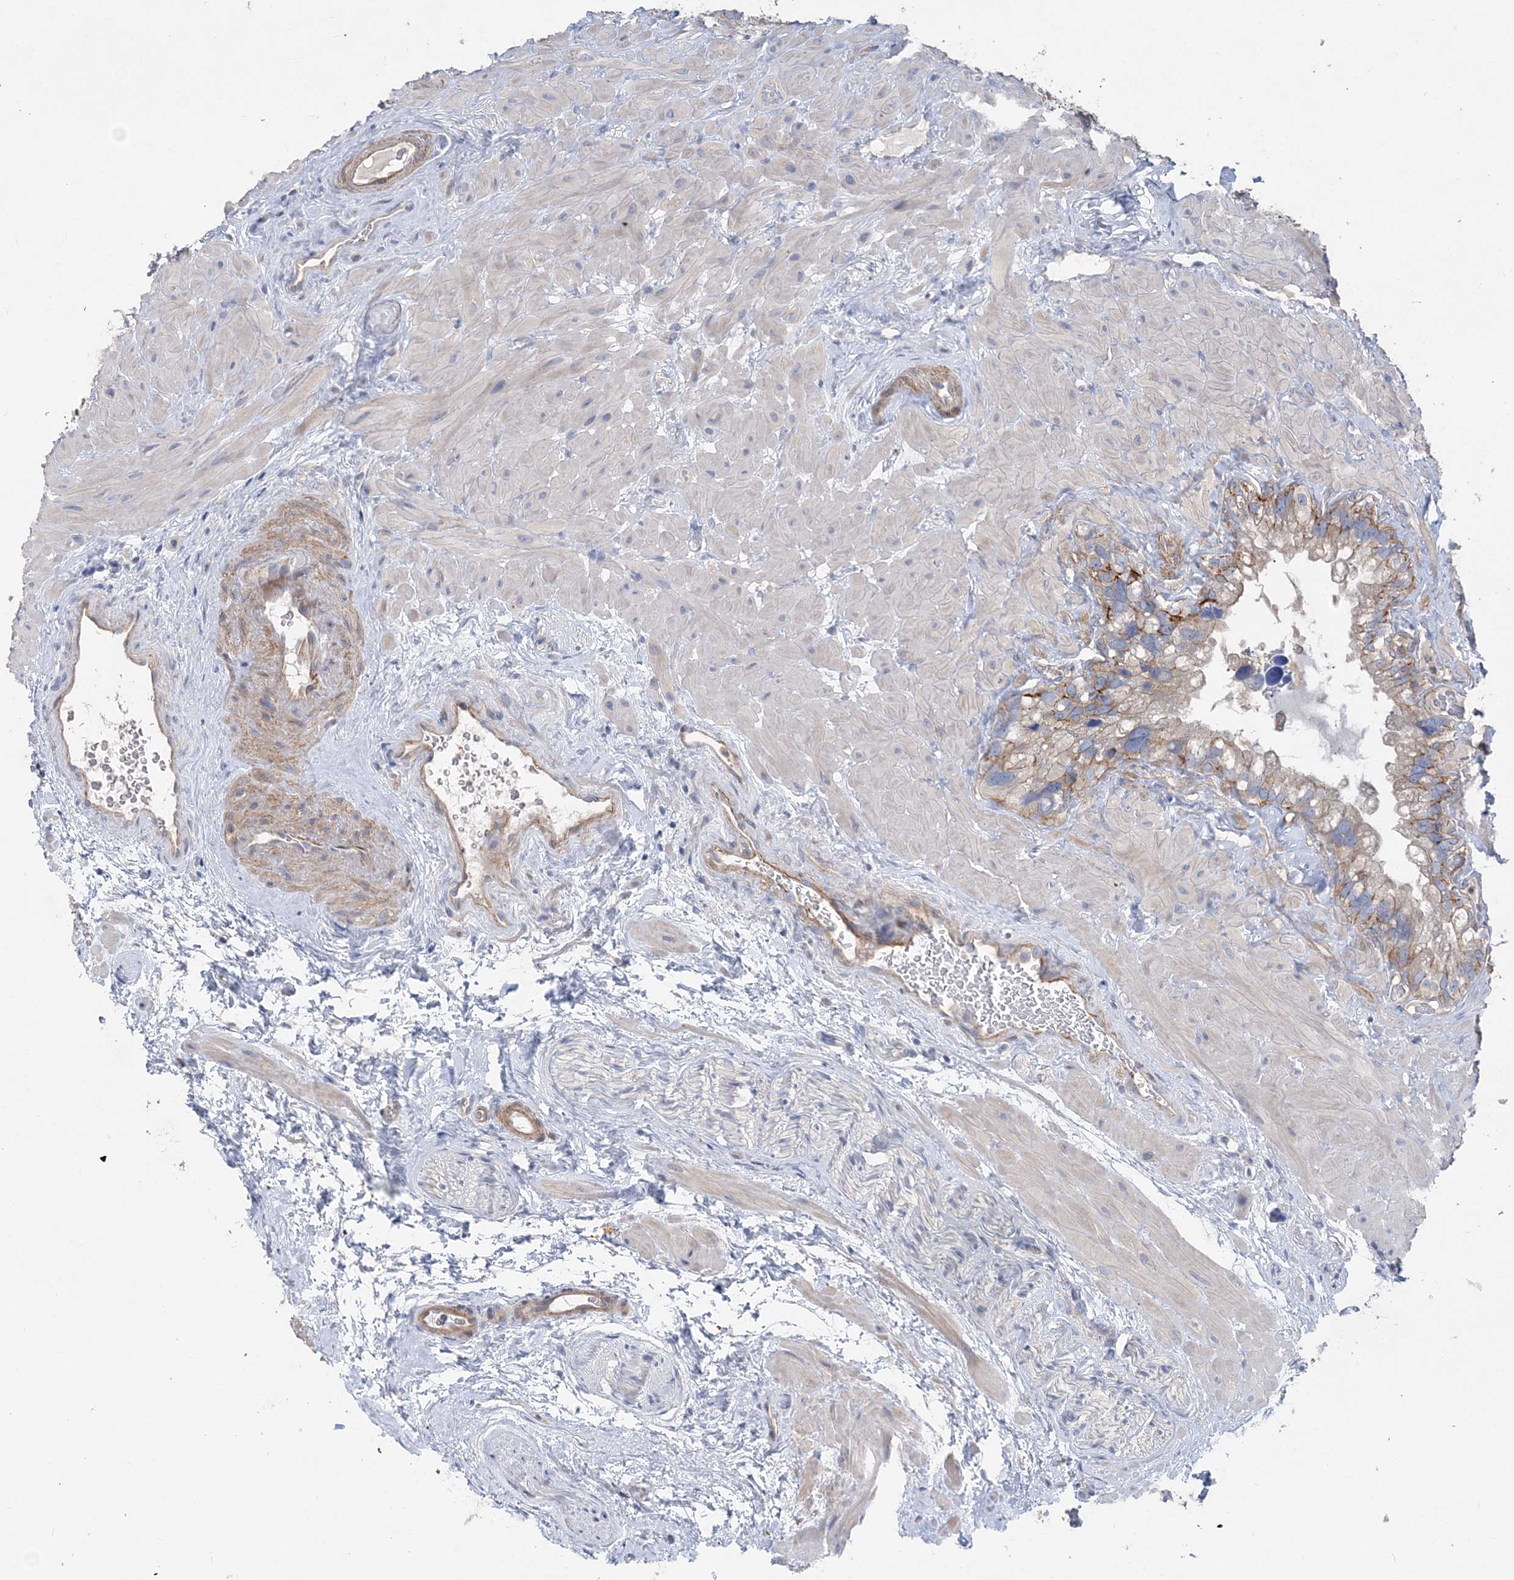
{"staining": {"intensity": "moderate", "quantity": "25%-75%", "location": "cytoplasmic/membranous"}, "tissue": "seminal vesicle", "cell_type": "Glandular cells", "image_type": "normal", "snomed": [{"axis": "morphology", "description": "Normal tissue, NOS"}, {"axis": "topography", "description": "Prostate"}, {"axis": "topography", "description": "Seminal veicle"}], "caption": "Immunohistochemical staining of benign seminal vesicle demonstrates medium levels of moderate cytoplasmic/membranous staining in approximately 25%-75% of glandular cells. (IHC, brightfield microscopy, high magnification).", "gene": "PIGC", "patient": {"sex": "male", "age": 68}}